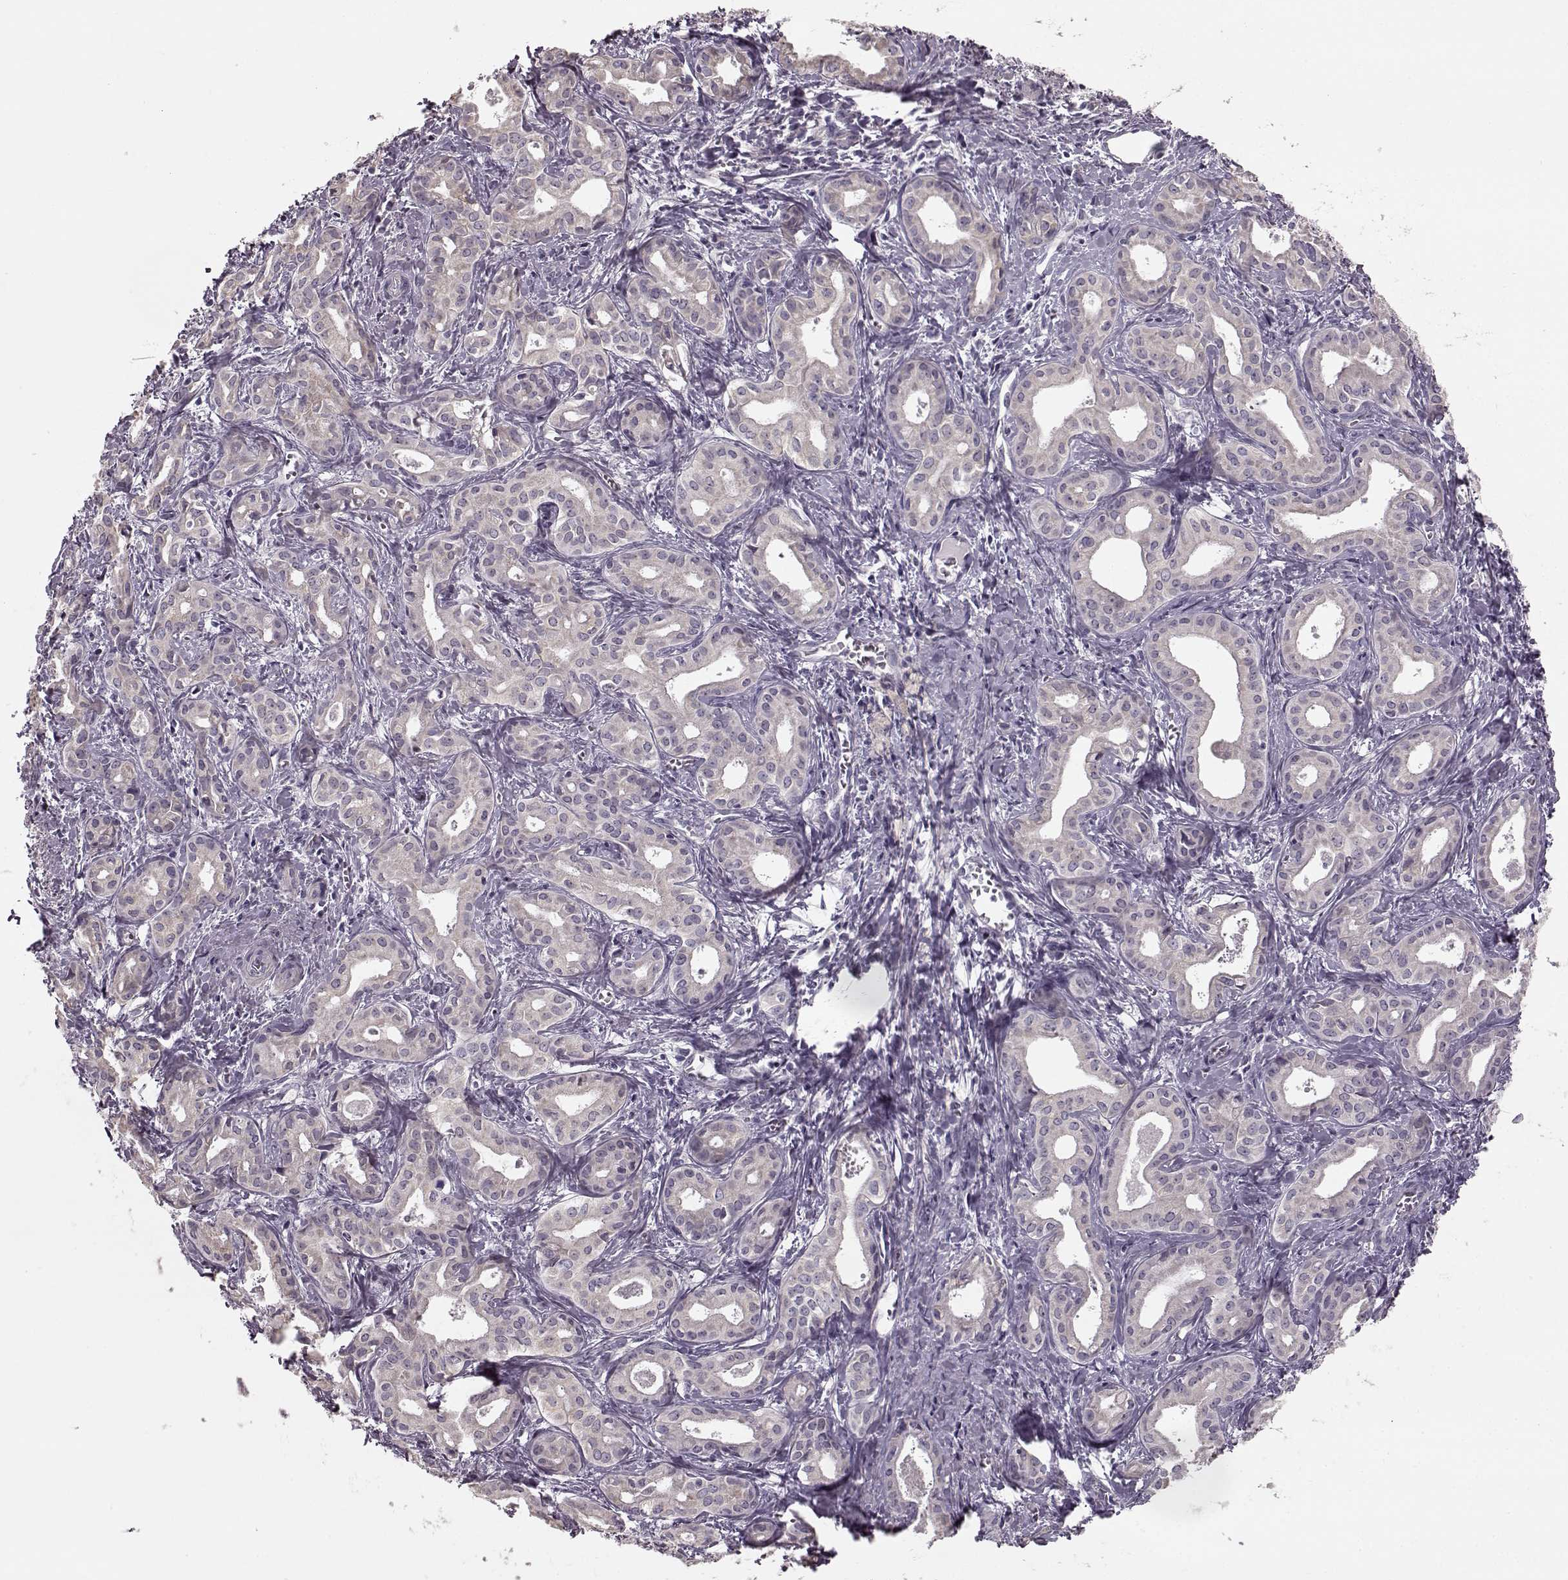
{"staining": {"intensity": "negative", "quantity": "none", "location": "none"}, "tissue": "liver cancer", "cell_type": "Tumor cells", "image_type": "cancer", "snomed": [{"axis": "morphology", "description": "Cholangiocarcinoma"}, {"axis": "topography", "description": "Liver"}], "caption": "Immunohistochemistry (IHC) image of neoplastic tissue: liver cancer stained with DAB (3,3'-diaminobenzidine) shows no significant protein staining in tumor cells.", "gene": "MAP6D1", "patient": {"sex": "female", "age": 65}}